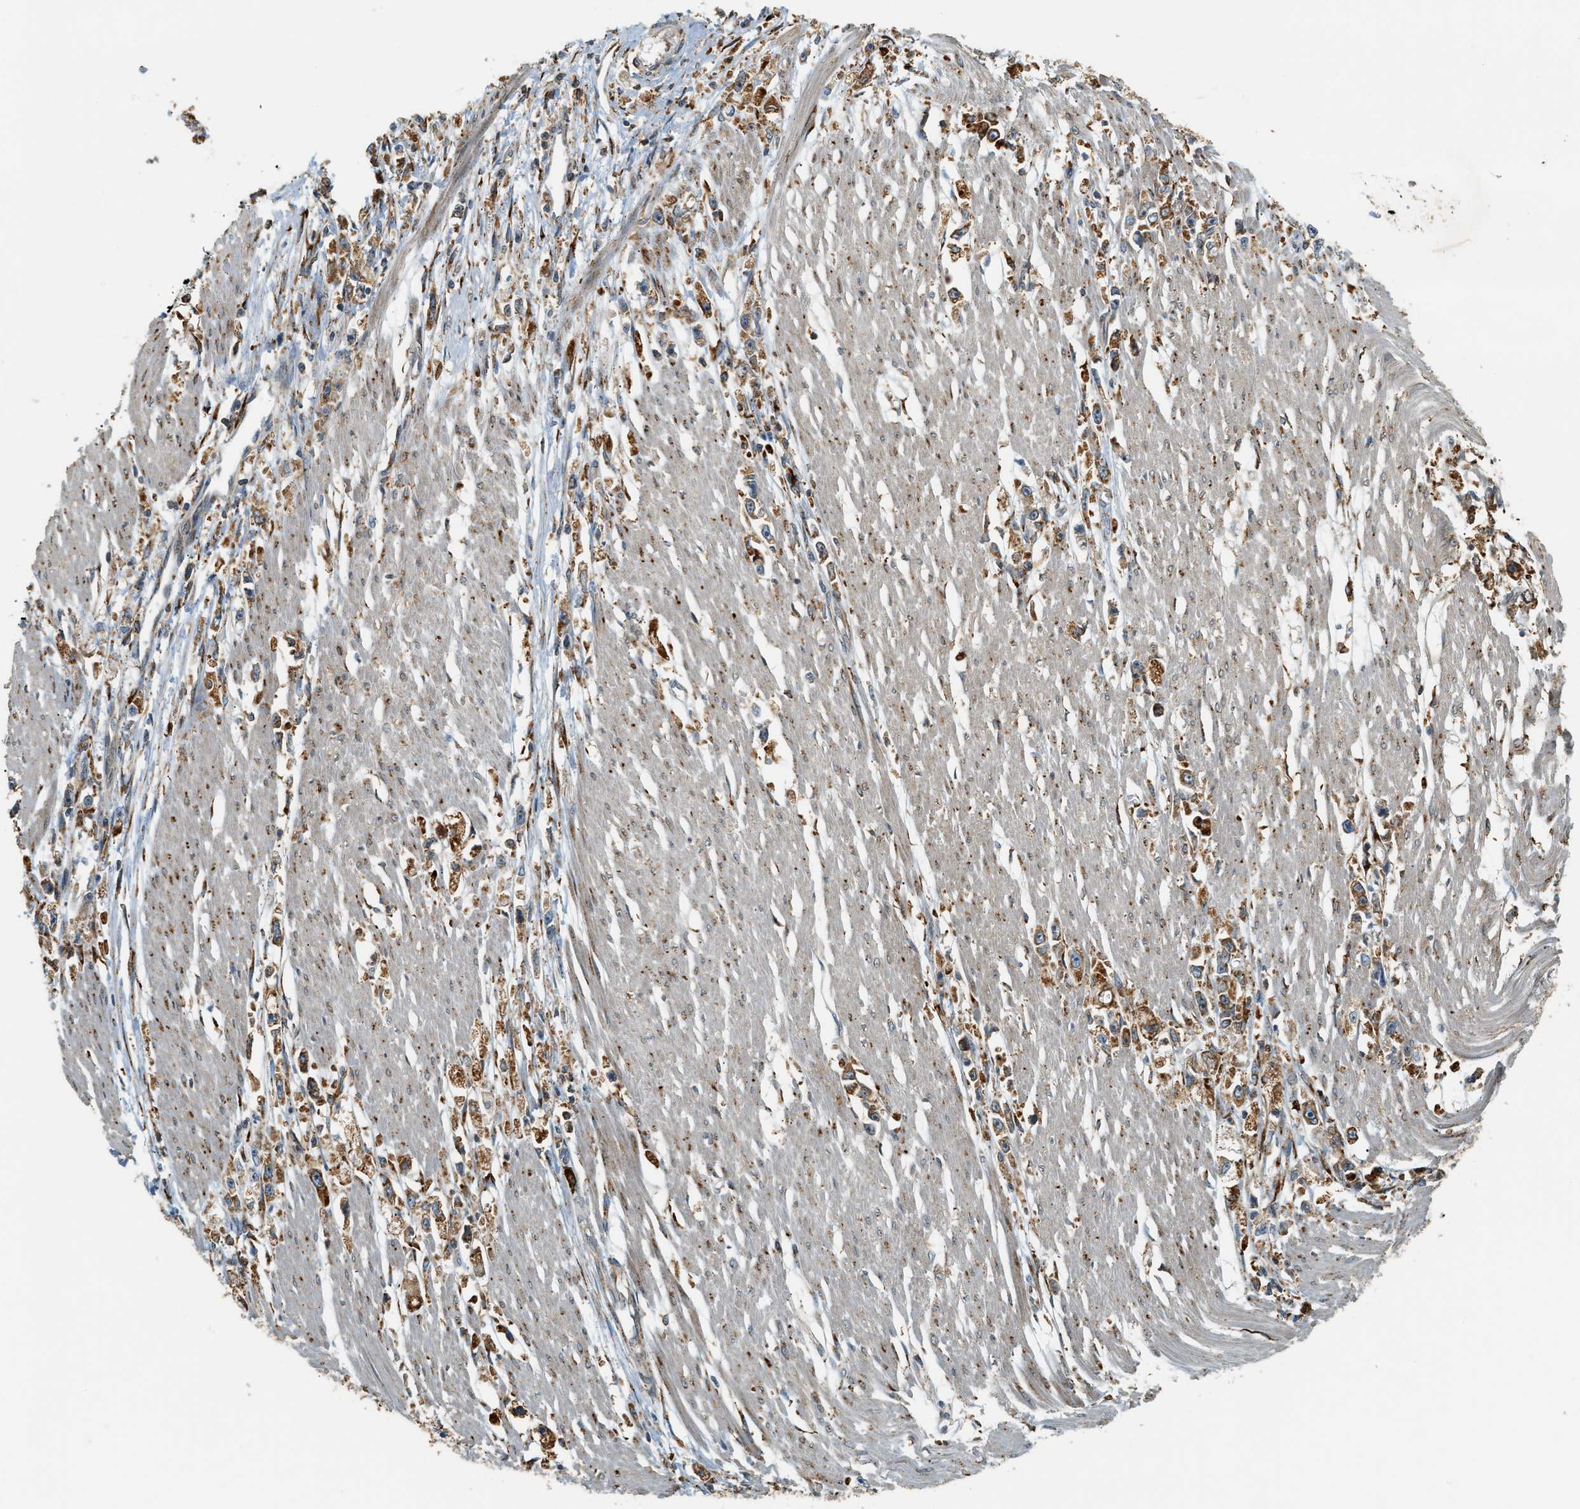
{"staining": {"intensity": "strong", "quantity": ">75%", "location": "cytoplasmic/membranous"}, "tissue": "stomach cancer", "cell_type": "Tumor cells", "image_type": "cancer", "snomed": [{"axis": "morphology", "description": "Adenocarcinoma, NOS"}, {"axis": "topography", "description": "Stomach"}], "caption": "Strong cytoplasmic/membranous expression is present in about >75% of tumor cells in stomach cancer.", "gene": "SEMA4D", "patient": {"sex": "female", "age": 59}}